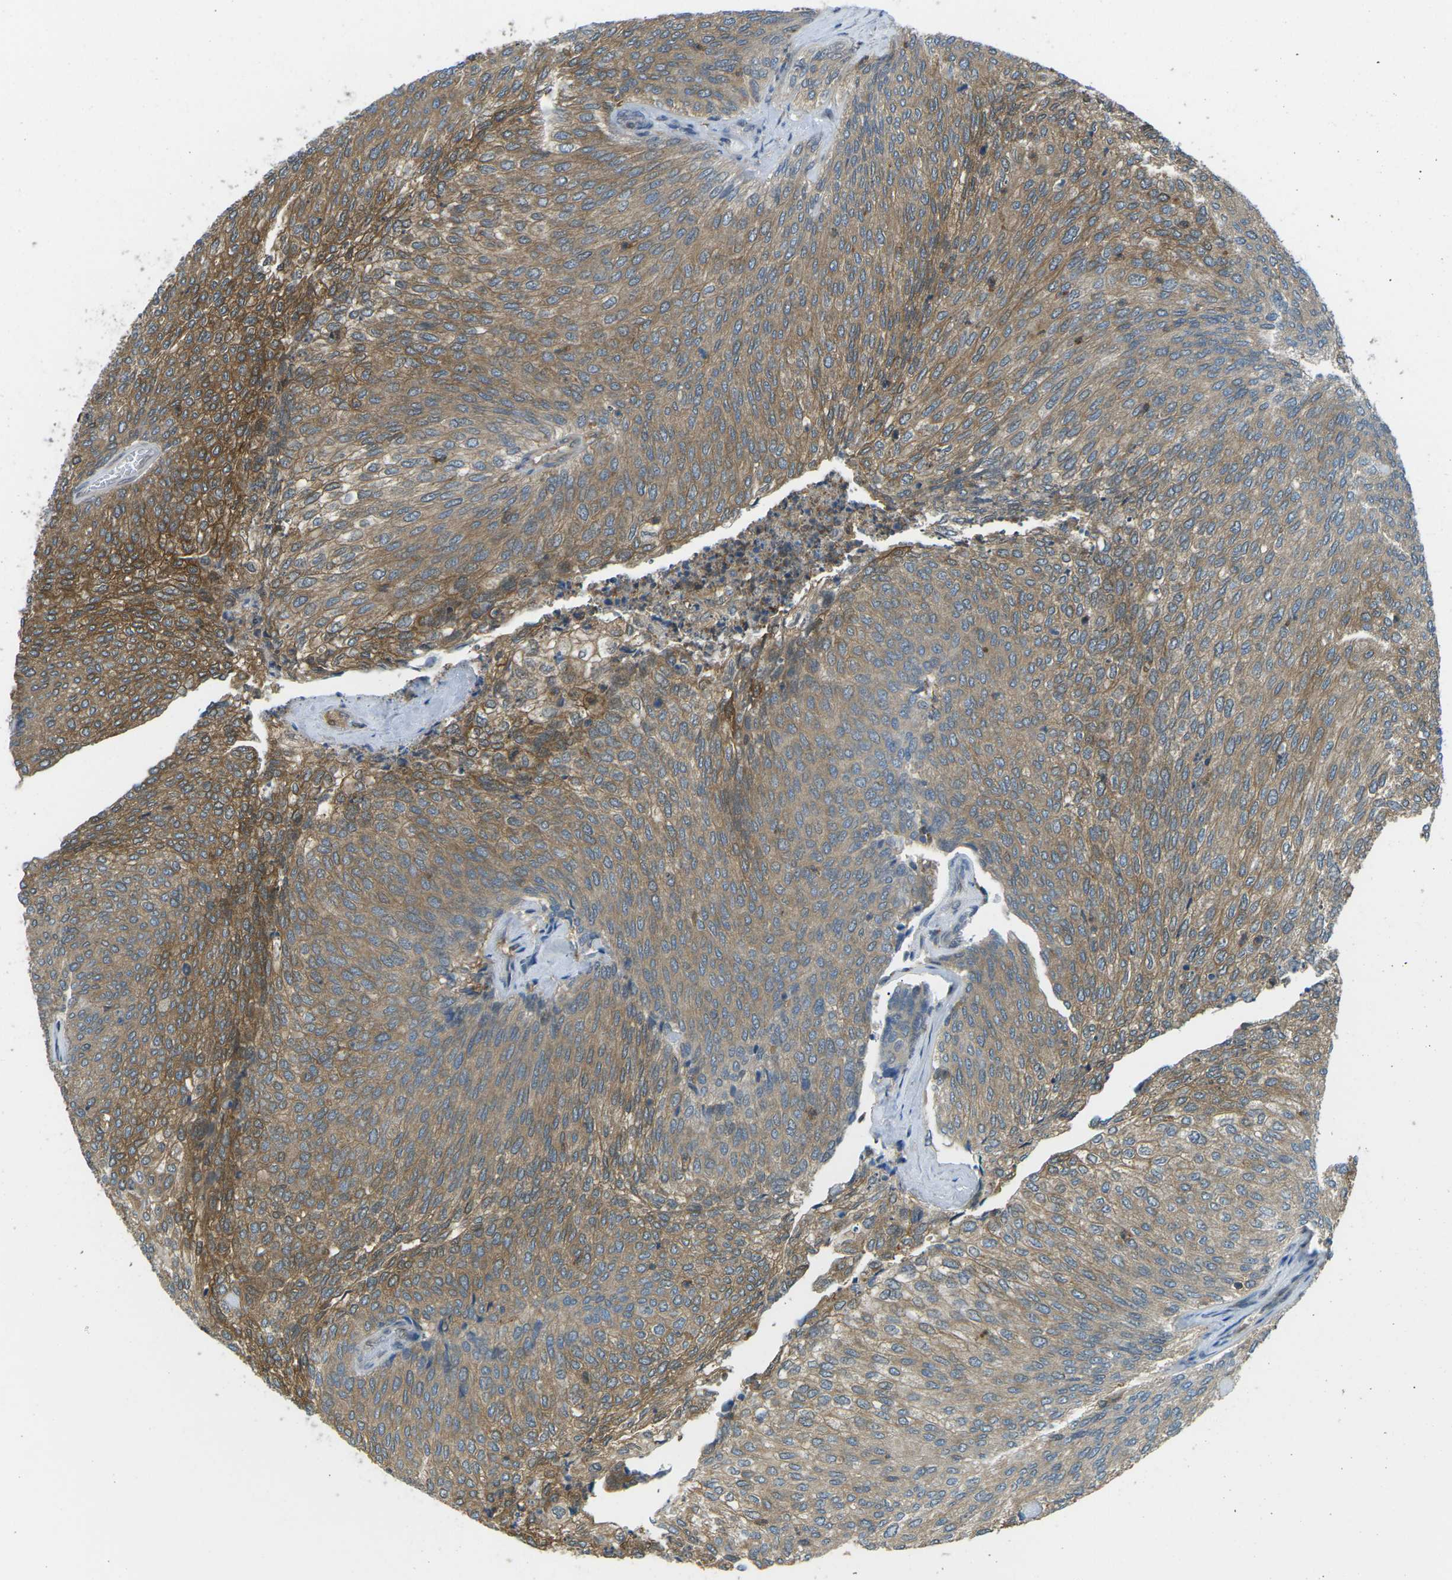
{"staining": {"intensity": "moderate", "quantity": ">75%", "location": "cytoplasmic/membranous"}, "tissue": "urothelial cancer", "cell_type": "Tumor cells", "image_type": "cancer", "snomed": [{"axis": "morphology", "description": "Urothelial carcinoma, Low grade"}, {"axis": "topography", "description": "Urinary bladder"}], "caption": "This photomicrograph demonstrates IHC staining of human urothelial cancer, with medium moderate cytoplasmic/membranous staining in about >75% of tumor cells.", "gene": "PIEZO2", "patient": {"sex": "female", "age": 79}}